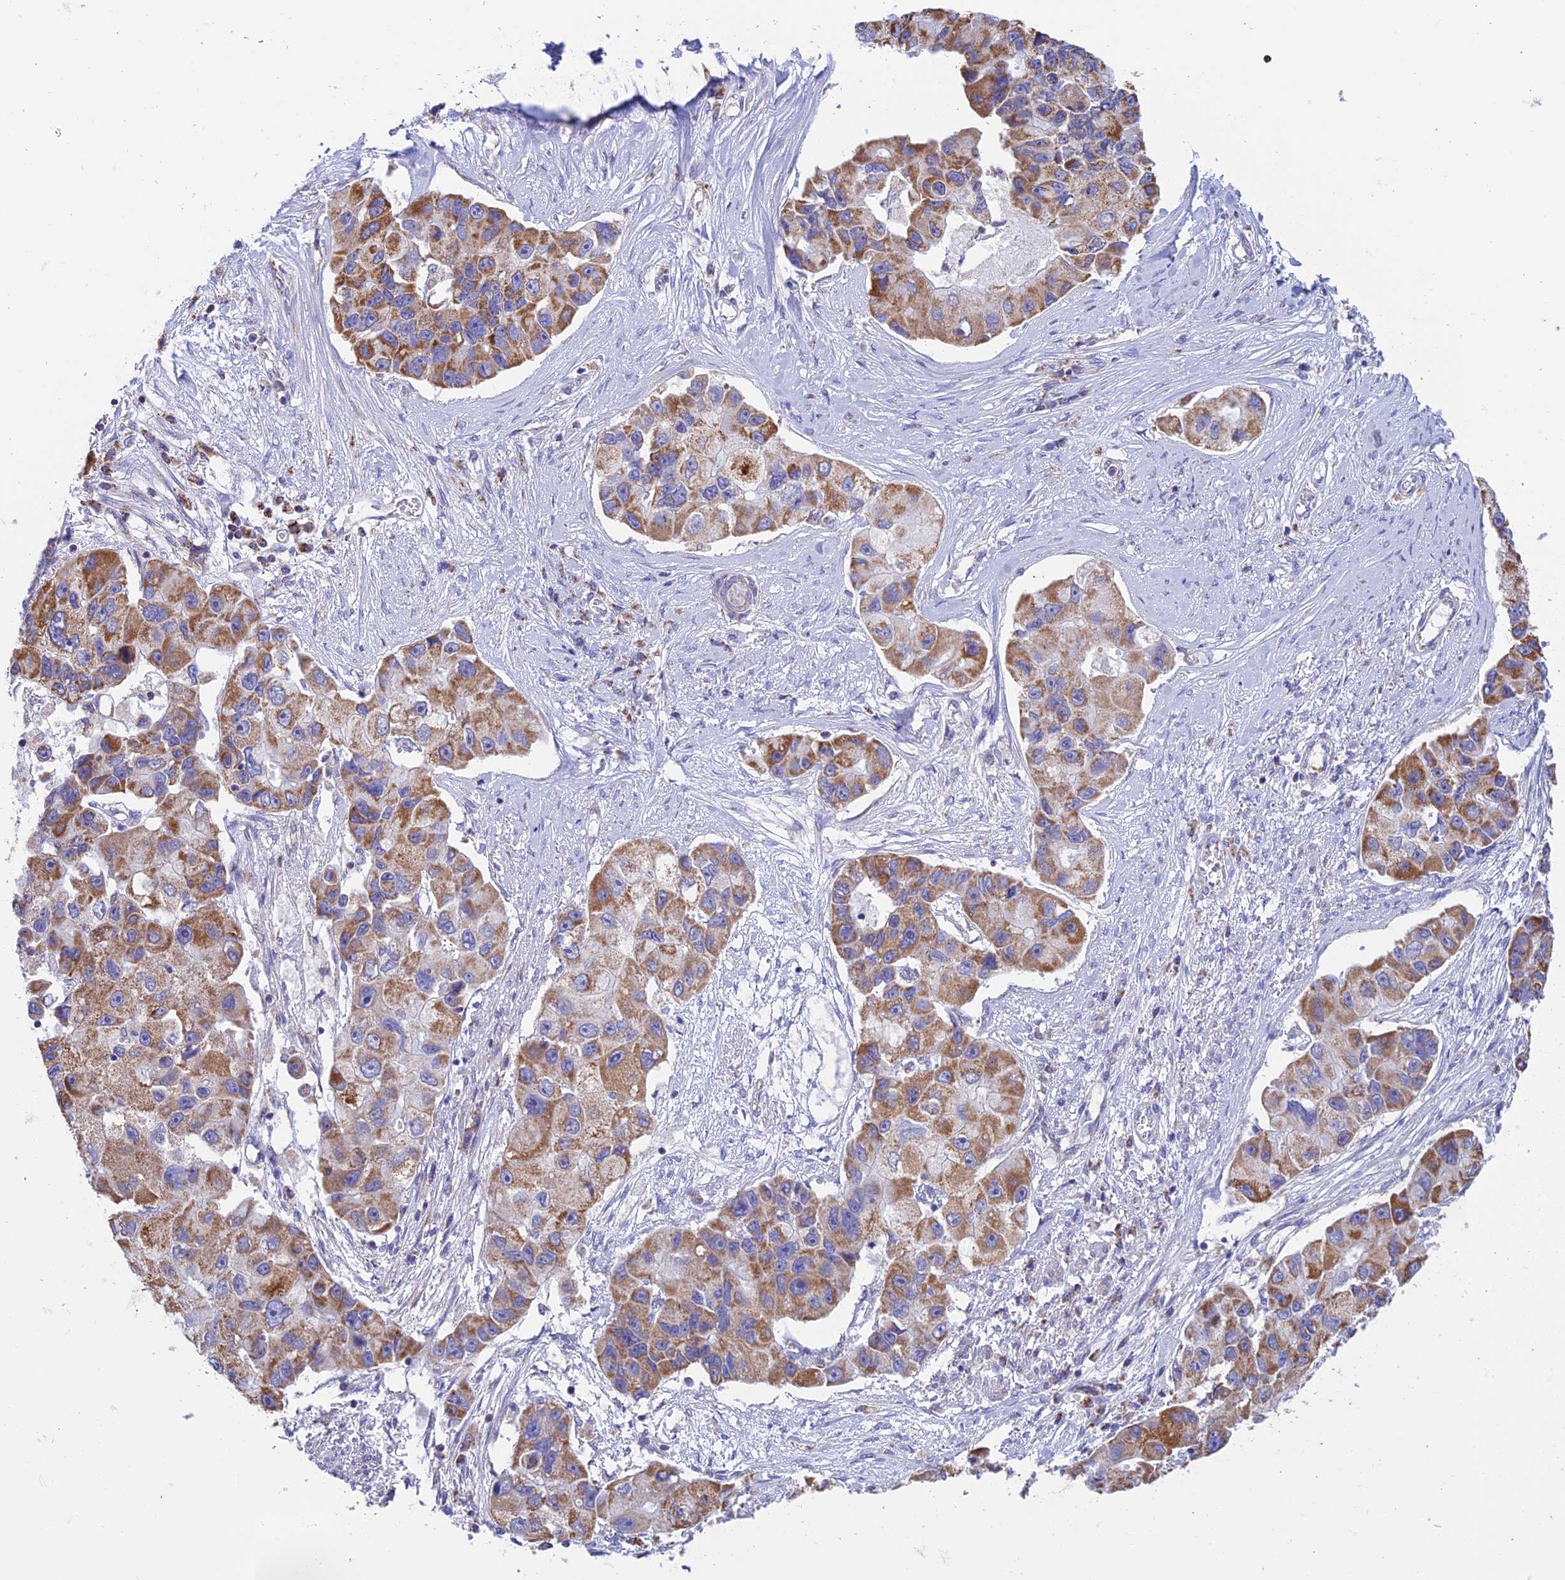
{"staining": {"intensity": "moderate", "quantity": ">75%", "location": "cytoplasmic/membranous"}, "tissue": "lung cancer", "cell_type": "Tumor cells", "image_type": "cancer", "snomed": [{"axis": "morphology", "description": "Adenocarcinoma, NOS"}, {"axis": "topography", "description": "Lung"}], "caption": "A medium amount of moderate cytoplasmic/membranous staining is identified in about >75% of tumor cells in lung adenocarcinoma tissue.", "gene": "ZNF181", "patient": {"sex": "female", "age": 54}}